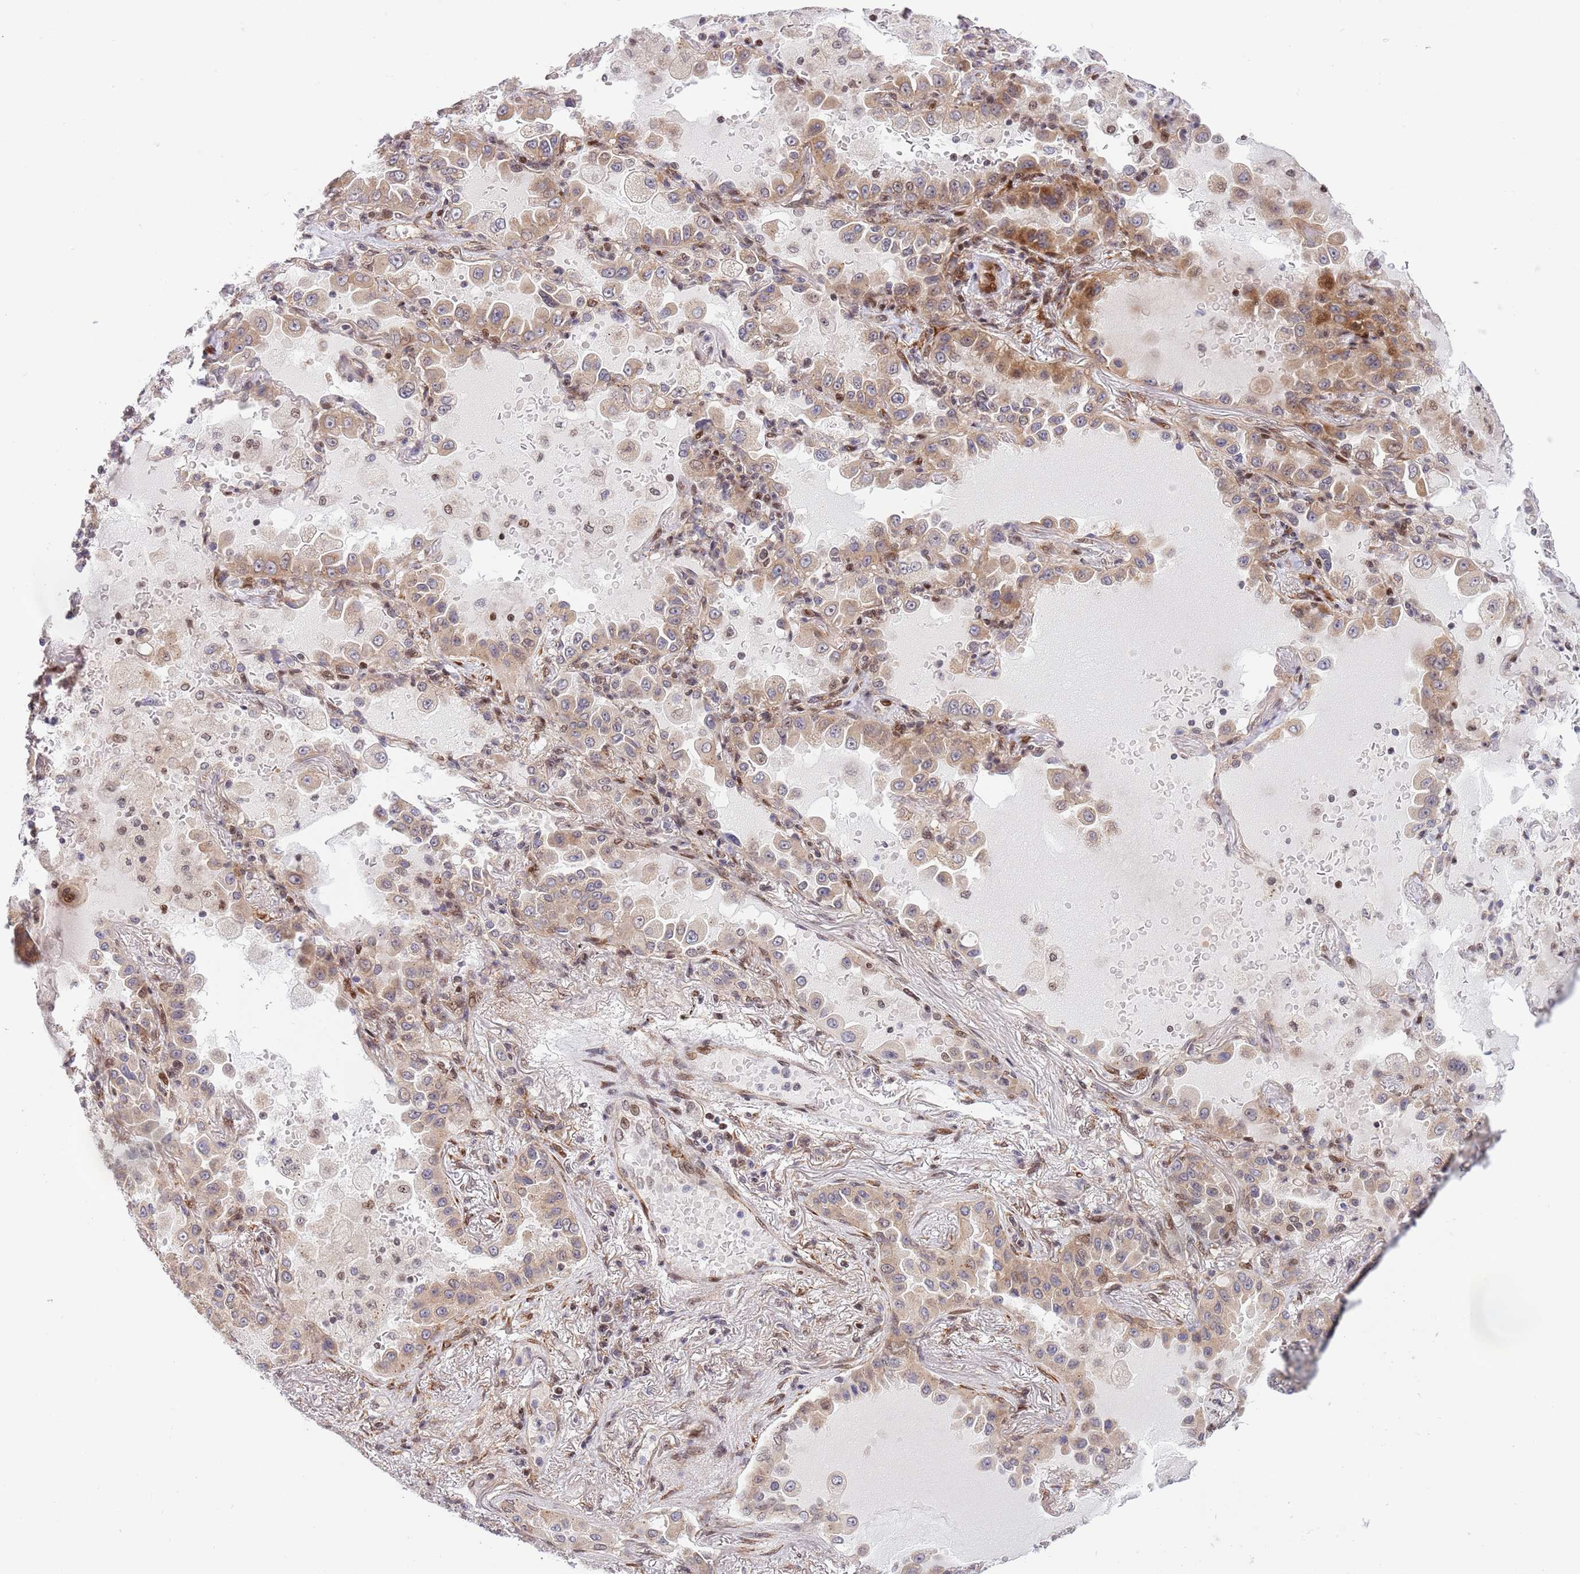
{"staining": {"intensity": "moderate", "quantity": "<25%", "location": "cytoplasmic/membranous"}, "tissue": "lung cancer", "cell_type": "Tumor cells", "image_type": "cancer", "snomed": [{"axis": "morphology", "description": "Squamous cell carcinoma, NOS"}, {"axis": "topography", "description": "Lung"}], "caption": "High-power microscopy captured an IHC histopathology image of lung cancer, revealing moderate cytoplasmic/membranous staining in approximately <25% of tumor cells.", "gene": "TBX10", "patient": {"sex": "male", "age": 74}}